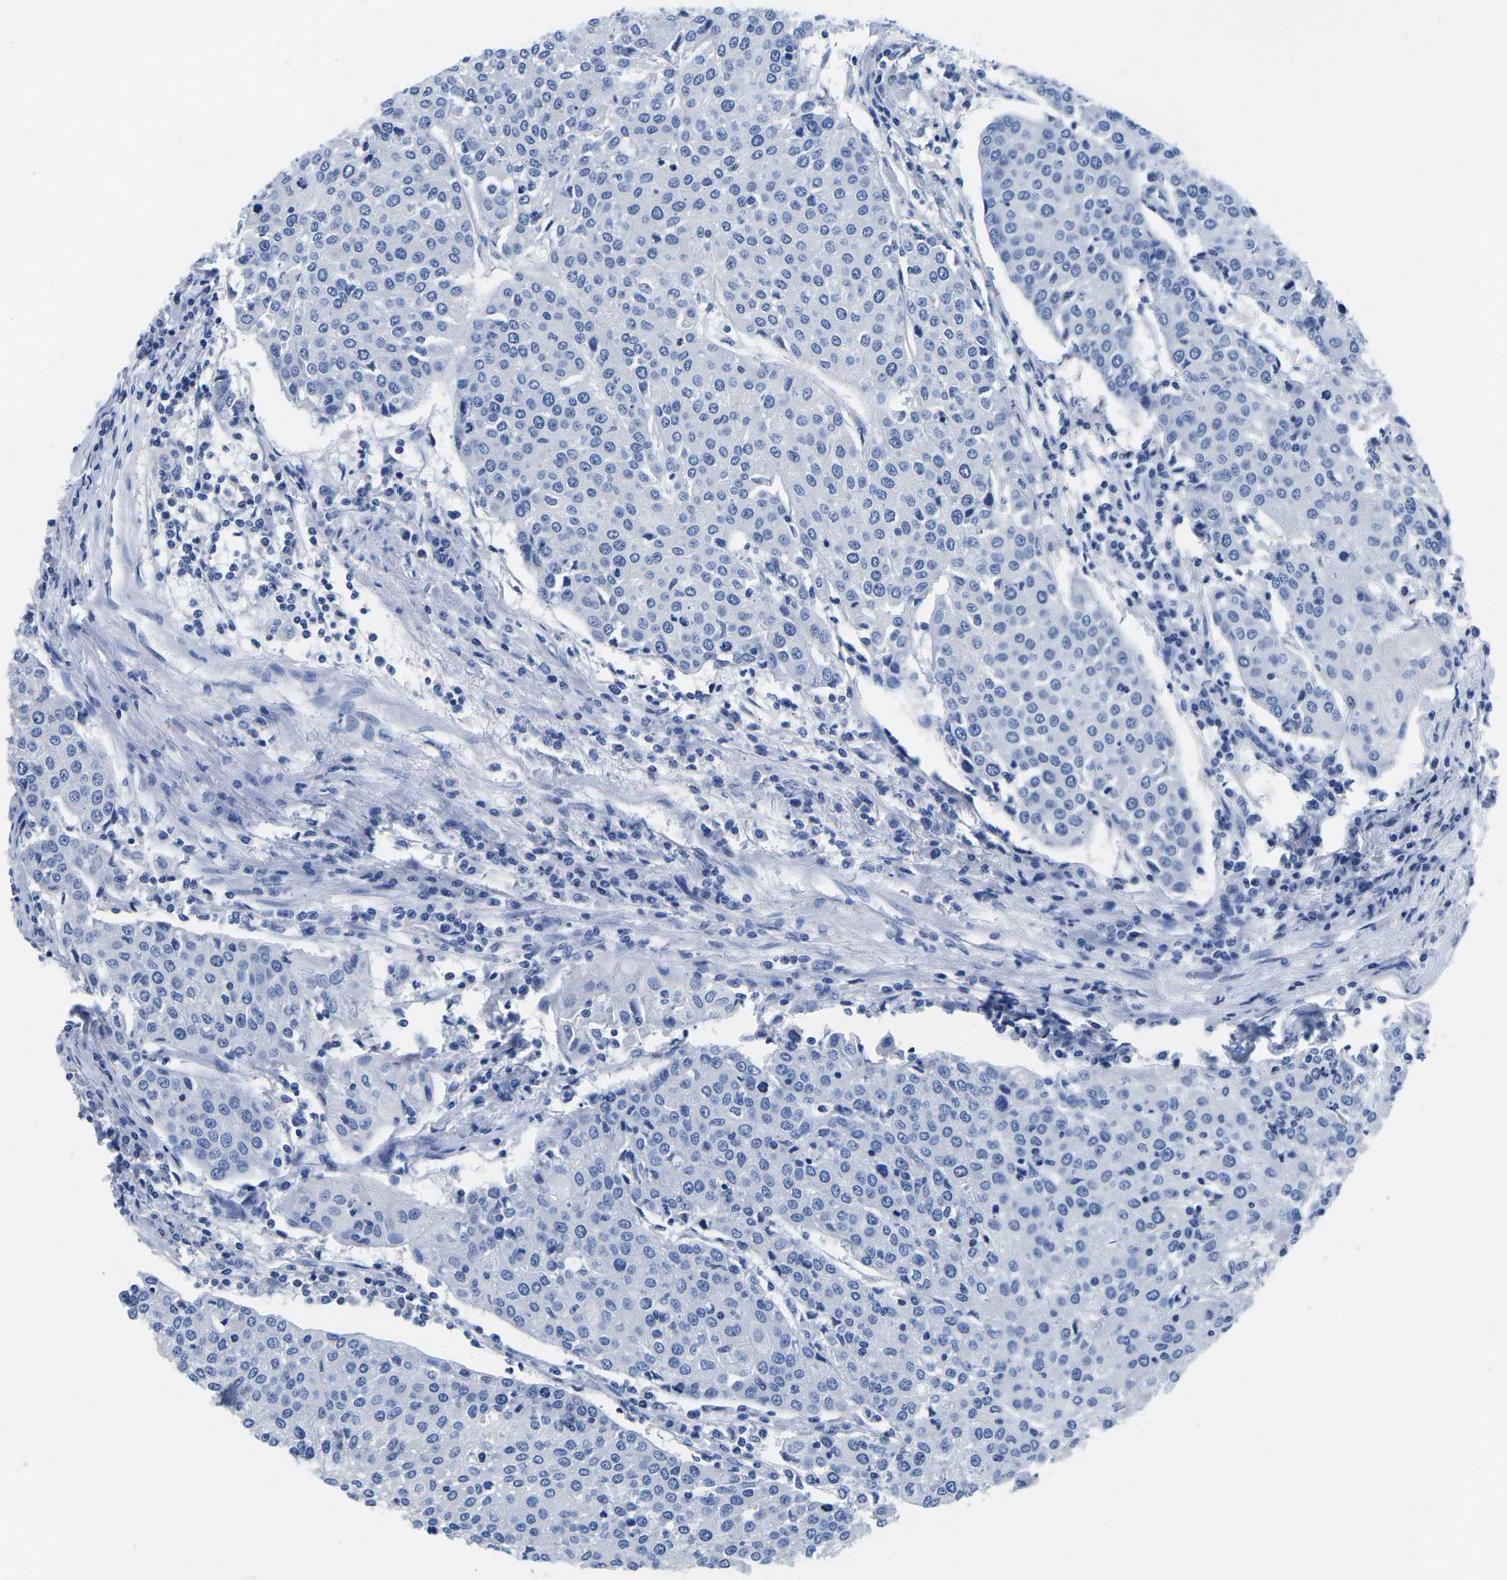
{"staining": {"intensity": "negative", "quantity": "none", "location": "none"}, "tissue": "urothelial cancer", "cell_type": "Tumor cells", "image_type": "cancer", "snomed": [{"axis": "morphology", "description": "Urothelial carcinoma, High grade"}, {"axis": "topography", "description": "Urinary bladder"}], "caption": "Tumor cells are negative for protein expression in human urothelial carcinoma (high-grade).", "gene": "CYP1A2", "patient": {"sex": "female", "age": 85}}